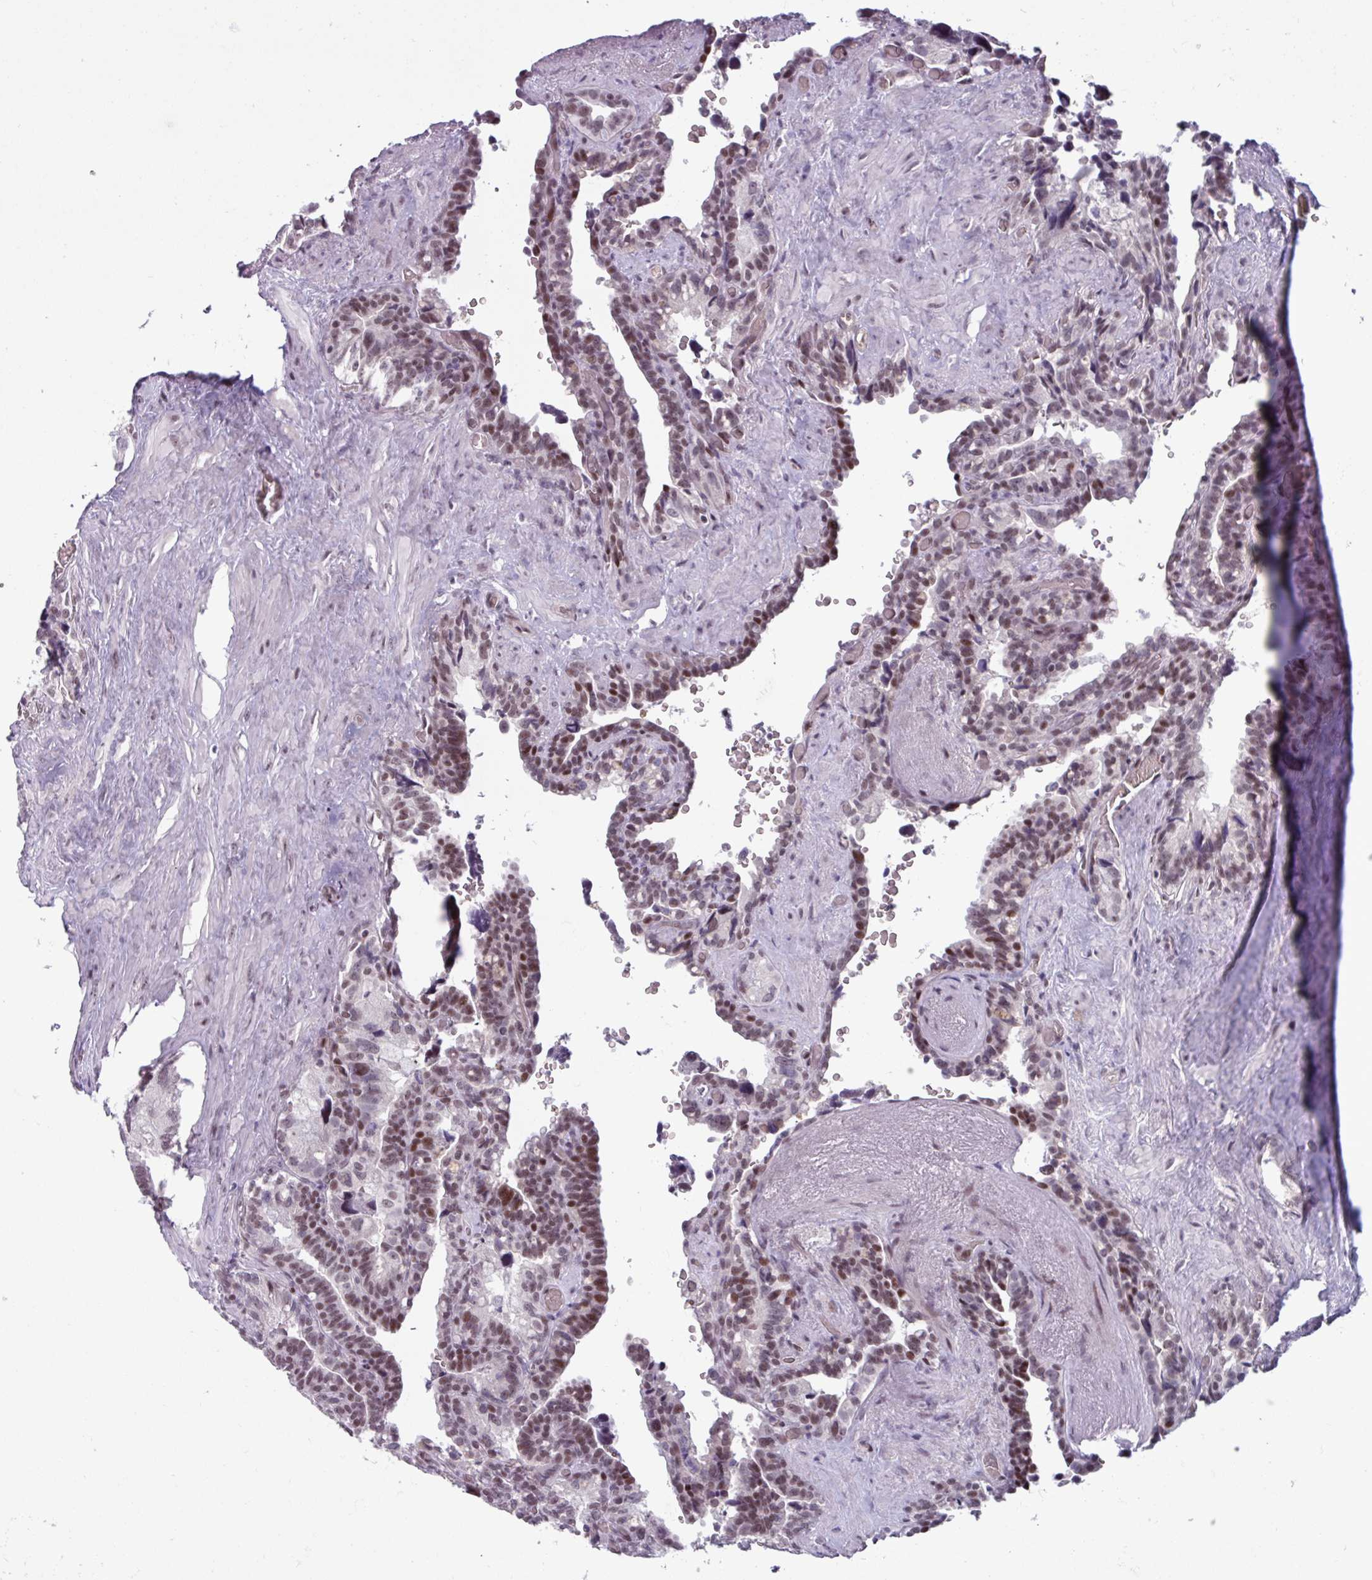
{"staining": {"intensity": "moderate", "quantity": "25%-75%", "location": "nuclear"}, "tissue": "seminal vesicle", "cell_type": "Glandular cells", "image_type": "normal", "snomed": [{"axis": "morphology", "description": "Normal tissue, NOS"}, {"axis": "topography", "description": "Seminal veicle"}], "caption": "IHC of normal seminal vesicle shows medium levels of moderate nuclear expression in about 25%-75% of glandular cells.", "gene": "ZNF575", "patient": {"sex": "male", "age": 68}}